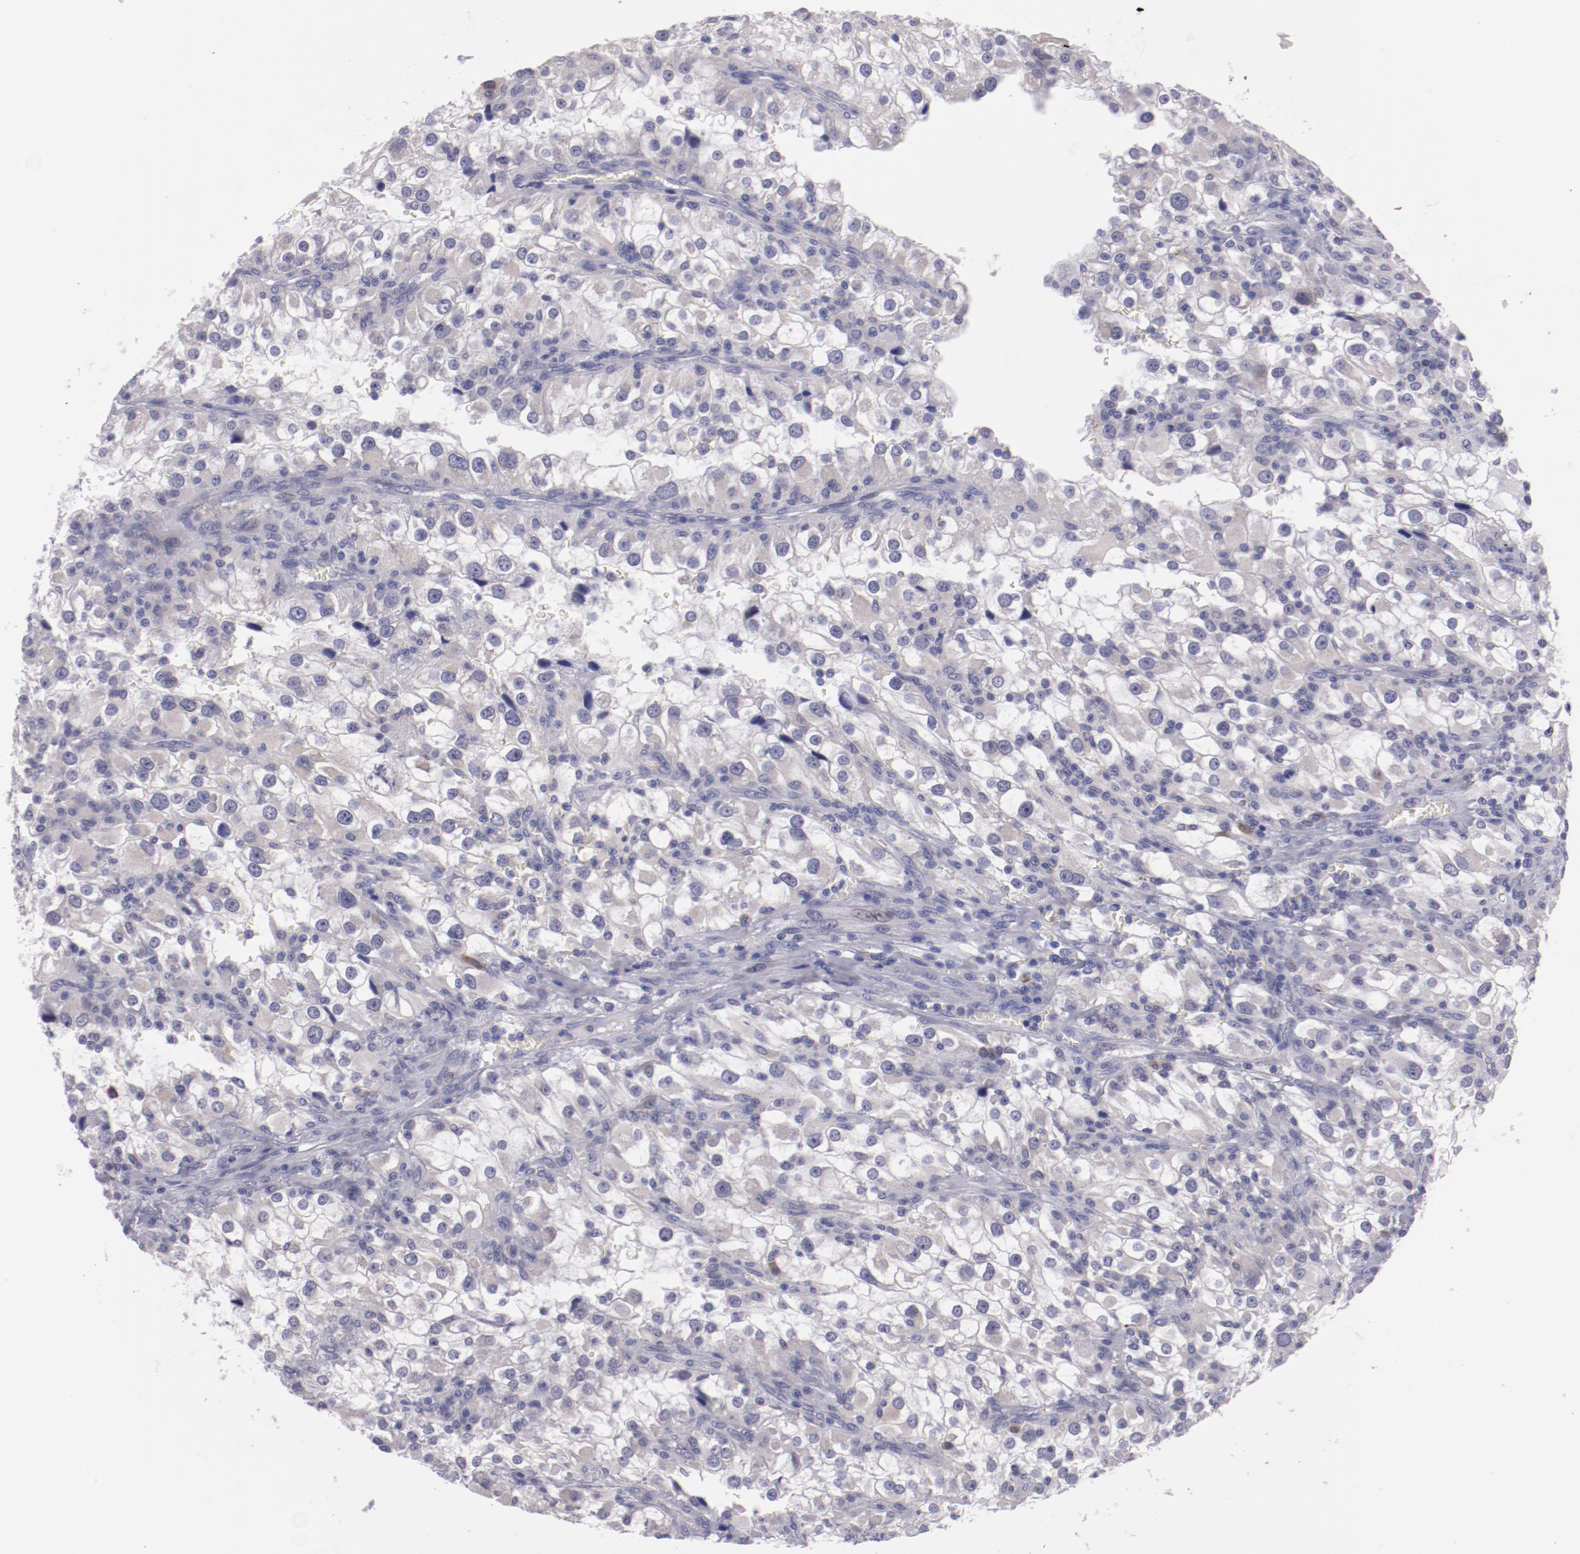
{"staining": {"intensity": "negative", "quantity": "none", "location": "none"}, "tissue": "renal cancer", "cell_type": "Tumor cells", "image_type": "cancer", "snomed": [{"axis": "morphology", "description": "Adenocarcinoma, NOS"}, {"axis": "topography", "description": "Kidney"}], "caption": "Renal cancer (adenocarcinoma) was stained to show a protein in brown. There is no significant expression in tumor cells.", "gene": "TRAF3", "patient": {"sex": "female", "age": 52}}